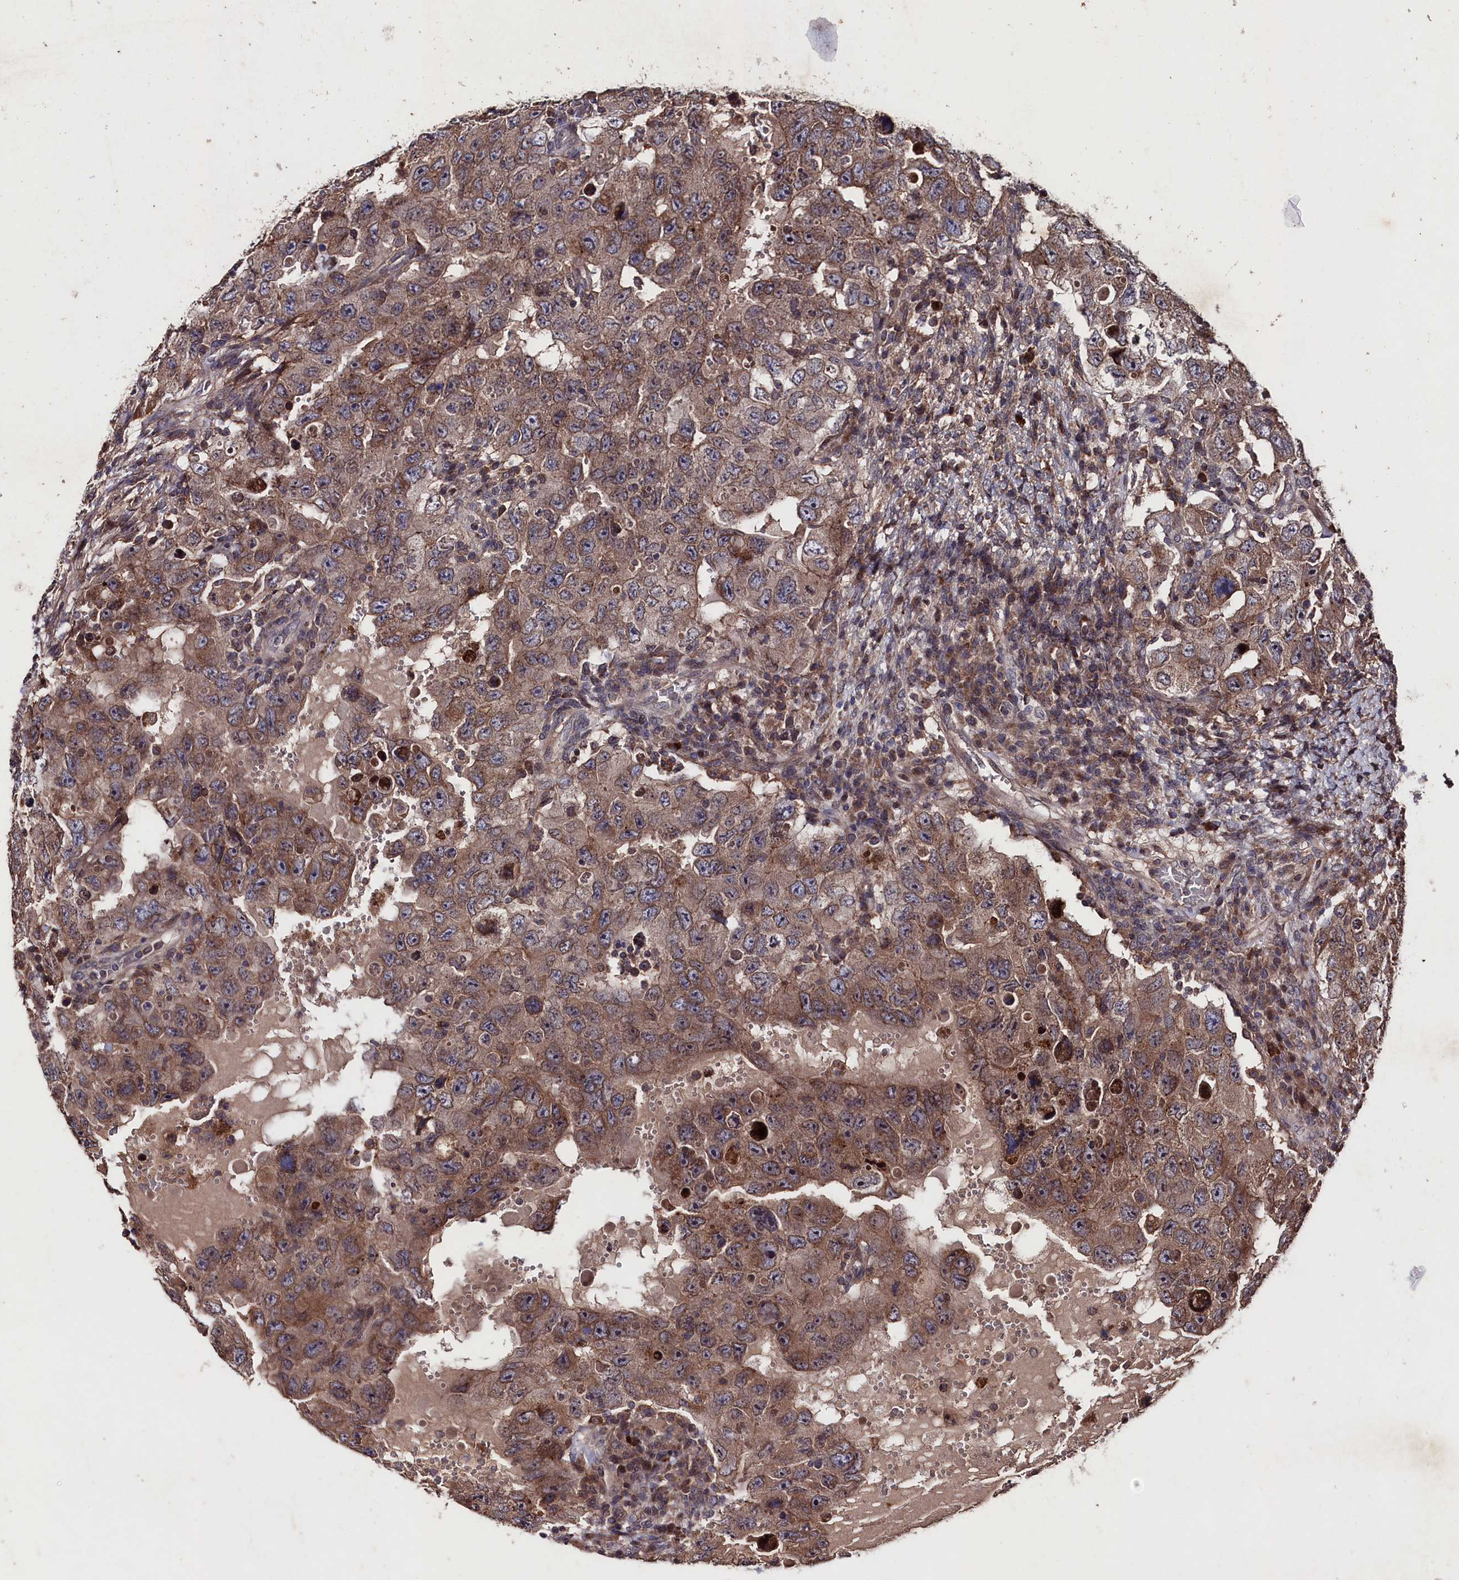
{"staining": {"intensity": "moderate", "quantity": ">75%", "location": "cytoplasmic/membranous"}, "tissue": "testis cancer", "cell_type": "Tumor cells", "image_type": "cancer", "snomed": [{"axis": "morphology", "description": "Carcinoma, Embryonal, NOS"}, {"axis": "topography", "description": "Testis"}], "caption": "Protein analysis of embryonal carcinoma (testis) tissue demonstrates moderate cytoplasmic/membranous positivity in approximately >75% of tumor cells. Using DAB (brown) and hematoxylin (blue) stains, captured at high magnification using brightfield microscopy.", "gene": "MYO1H", "patient": {"sex": "male", "age": 26}}